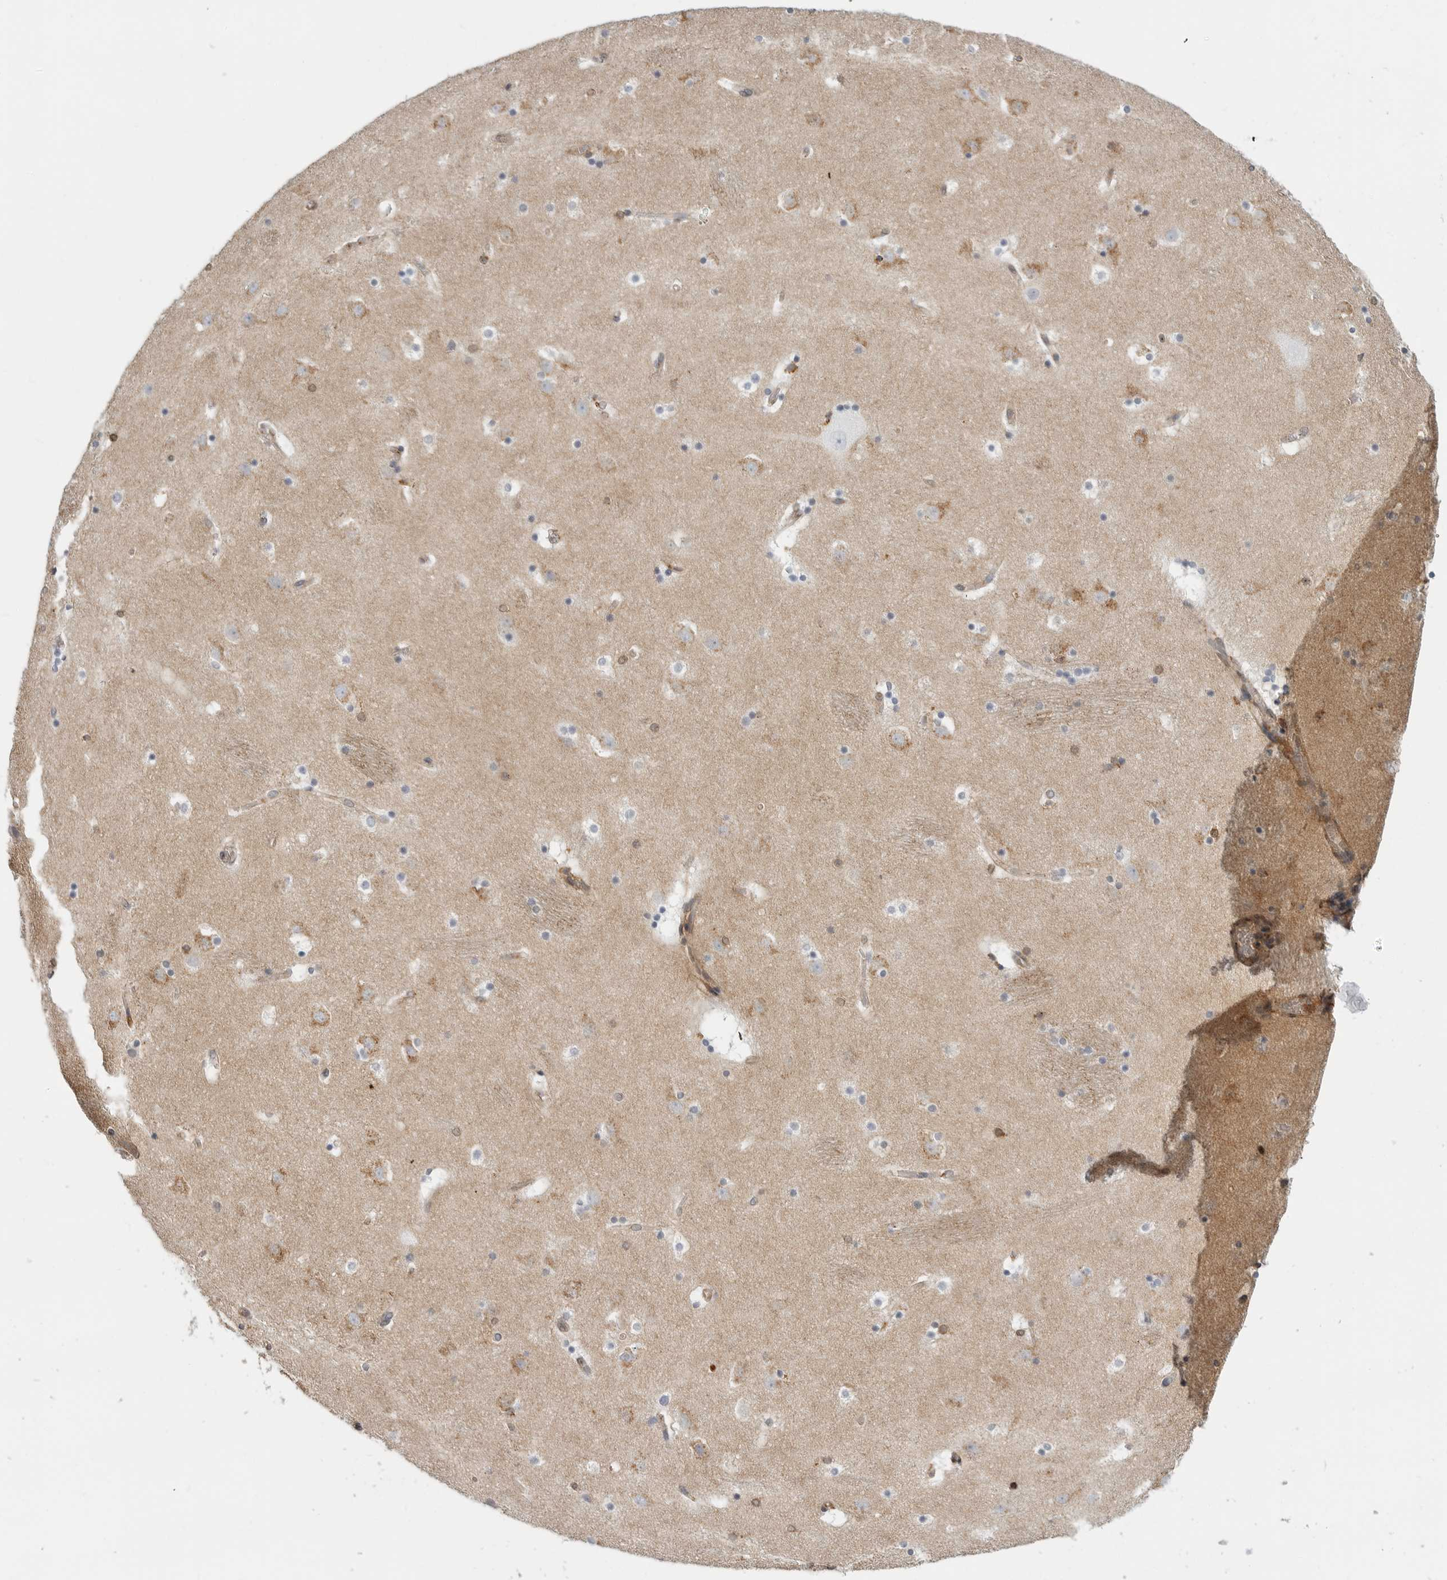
{"staining": {"intensity": "negative", "quantity": "none", "location": "none"}, "tissue": "caudate", "cell_type": "Glial cells", "image_type": "normal", "snomed": [{"axis": "morphology", "description": "Normal tissue, NOS"}, {"axis": "topography", "description": "Lateral ventricle wall"}], "caption": "High power microscopy histopathology image of an IHC photomicrograph of unremarkable caudate, revealing no significant positivity in glial cells.", "gene": "ANXA11", "patient": {"sex": "male", "age": 45}}